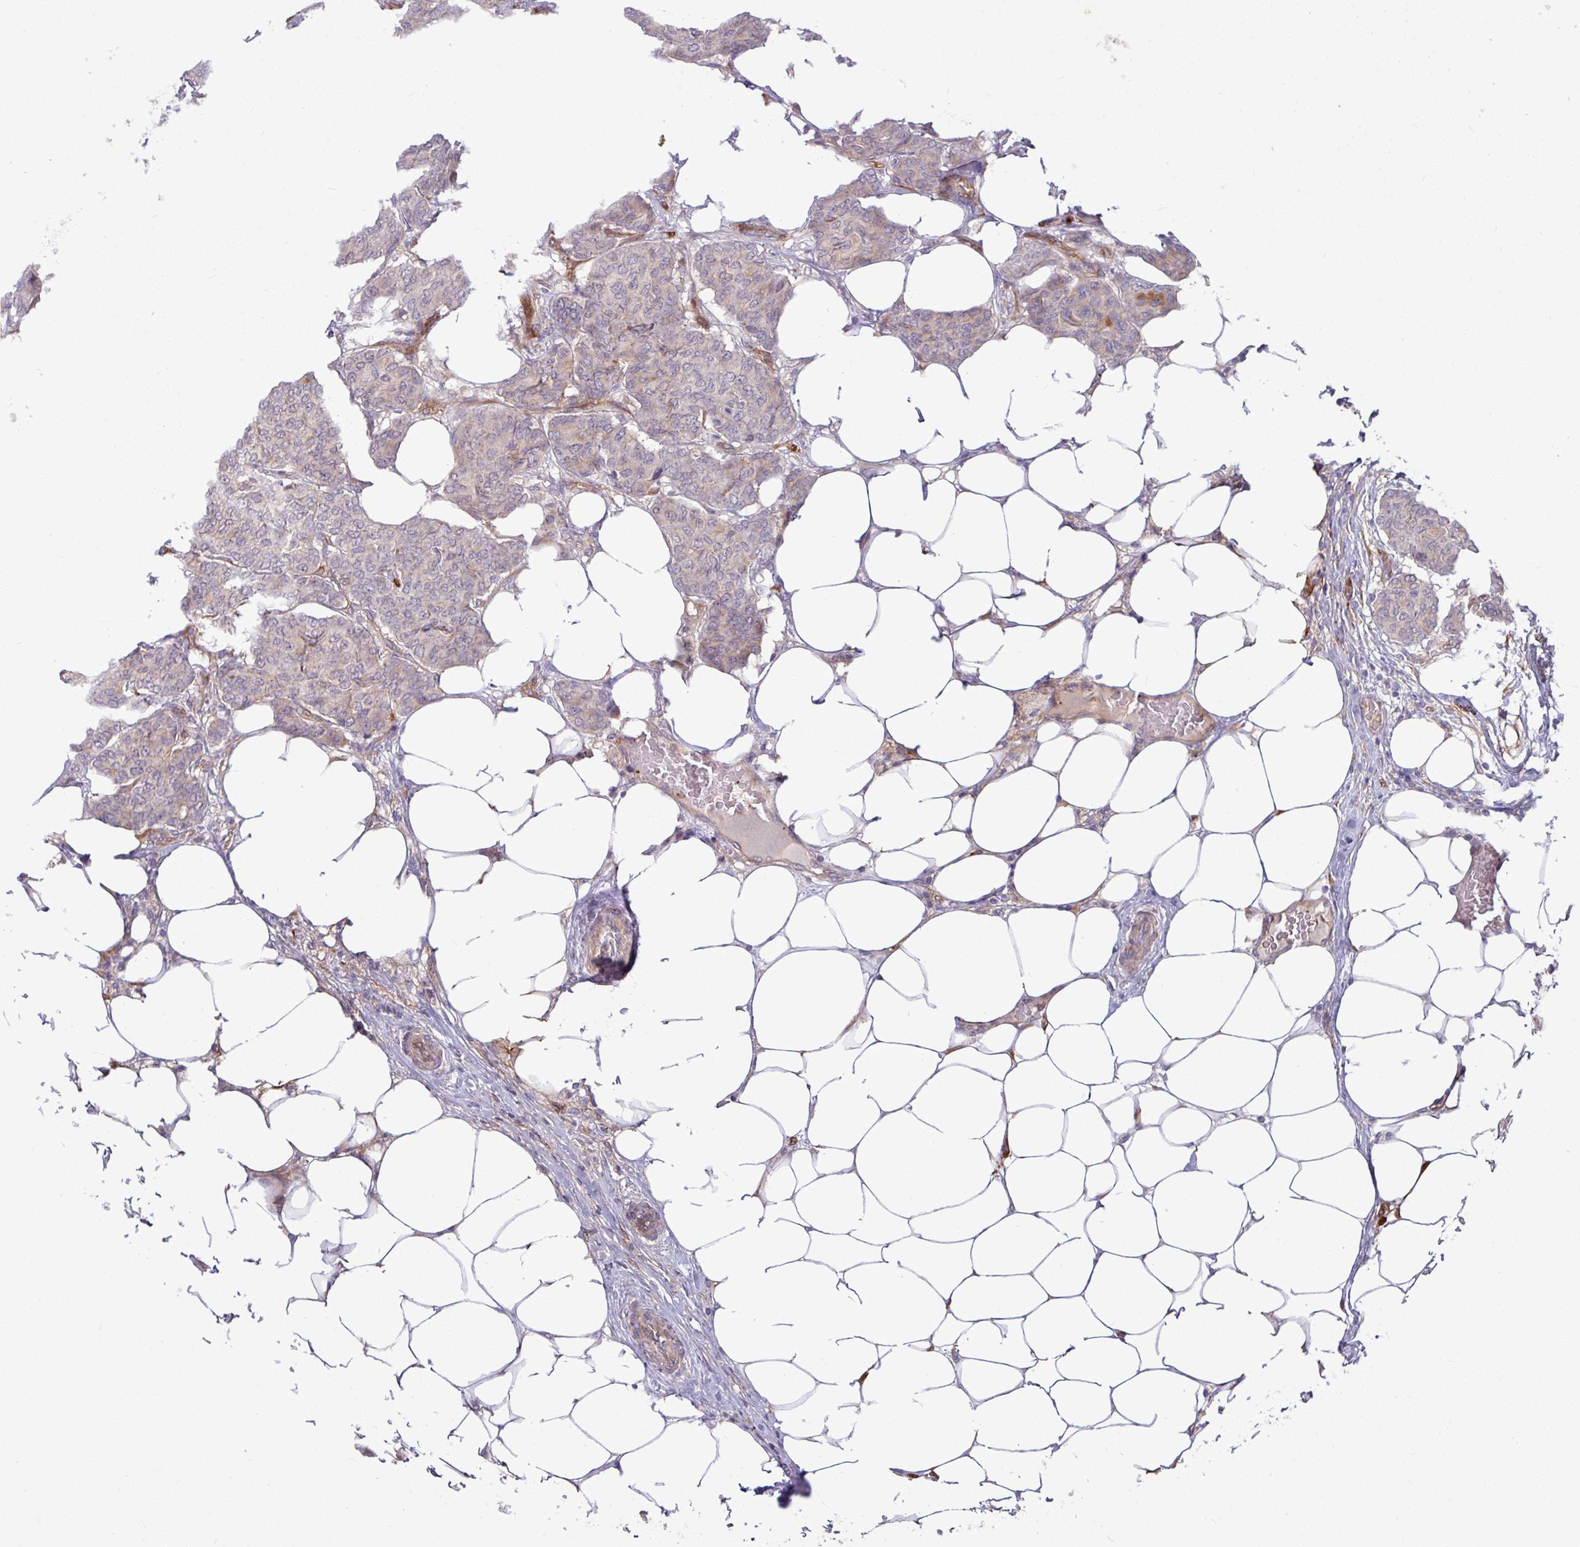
{"staining": {"intensity": "negative", "quantity": "none", "location": "none"}, "tissue": "breast cancer", "cell_type": "Tumor cells", "image_type": "cancer", "snomed": [{"axis": "morphology", "description": "Duct carcinoma"}, {"axis": "topography", "description": "Breast"}], "caption": "Protein analysis of intraductal carcinoma (breast) demonstrates no significant staining in tumor cells.", "gene": "B4GALNT4", "patient": {"sex": "female", "age": 75}}